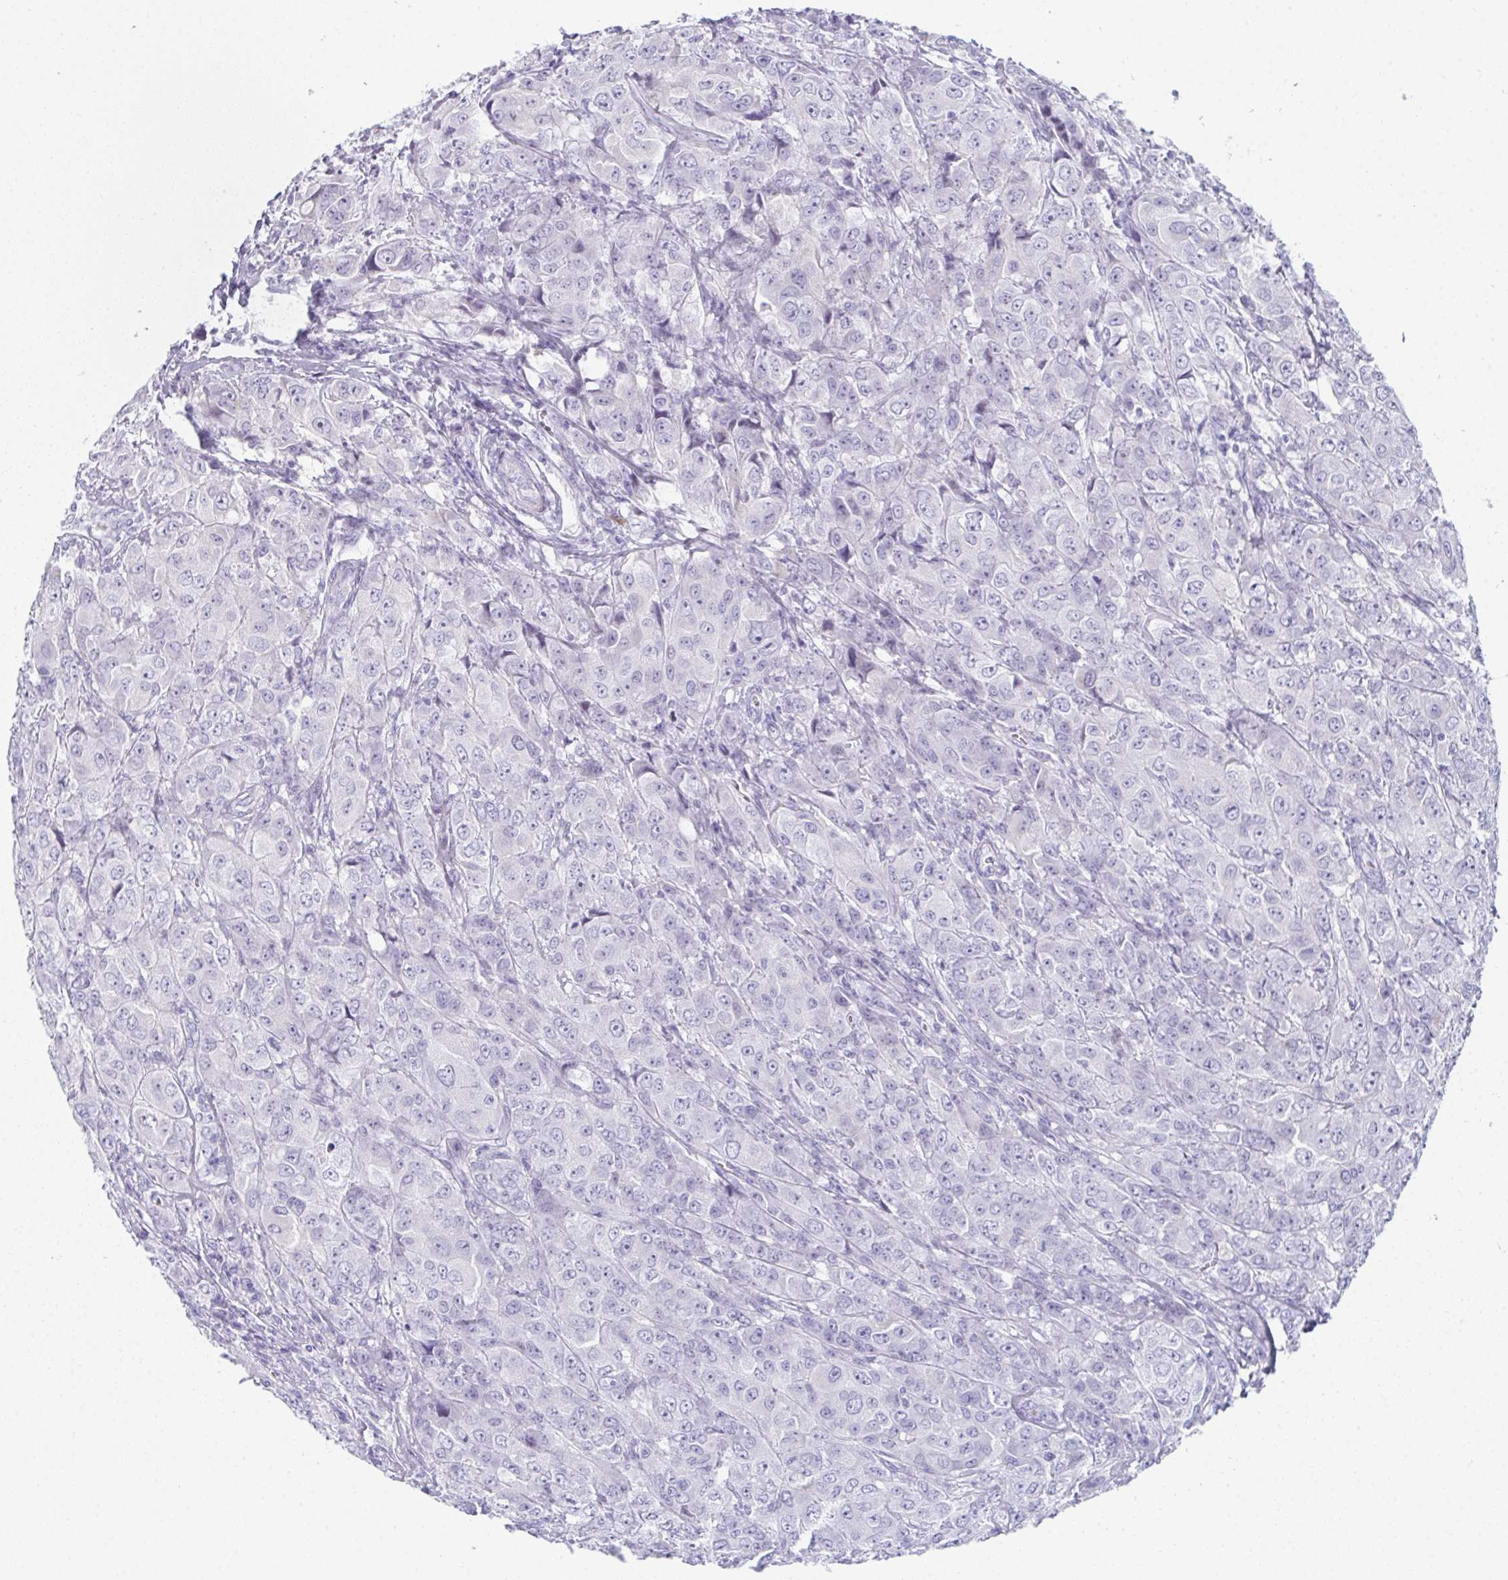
{"staining": {"intensity": "negative", "quantity": "none", "location": "none"}, "tissue": "breast cancer", "cell_type": "Tumor cells", "image_type": "cancer", "snomed": [{"axis": "morphology", "description": "Normal tissue, NOS"}, {"axis": "morphology", "description": "Duct carcinoma"}, {"axis": "topography", "description": "Breast"}], "caption": "Protein analysis of infiltrating ductal carcinoma (breast) reveals no significant positivity in tumor cells.", "gene": "TEX19", "patient": {"sex": "female", "age": 43}}